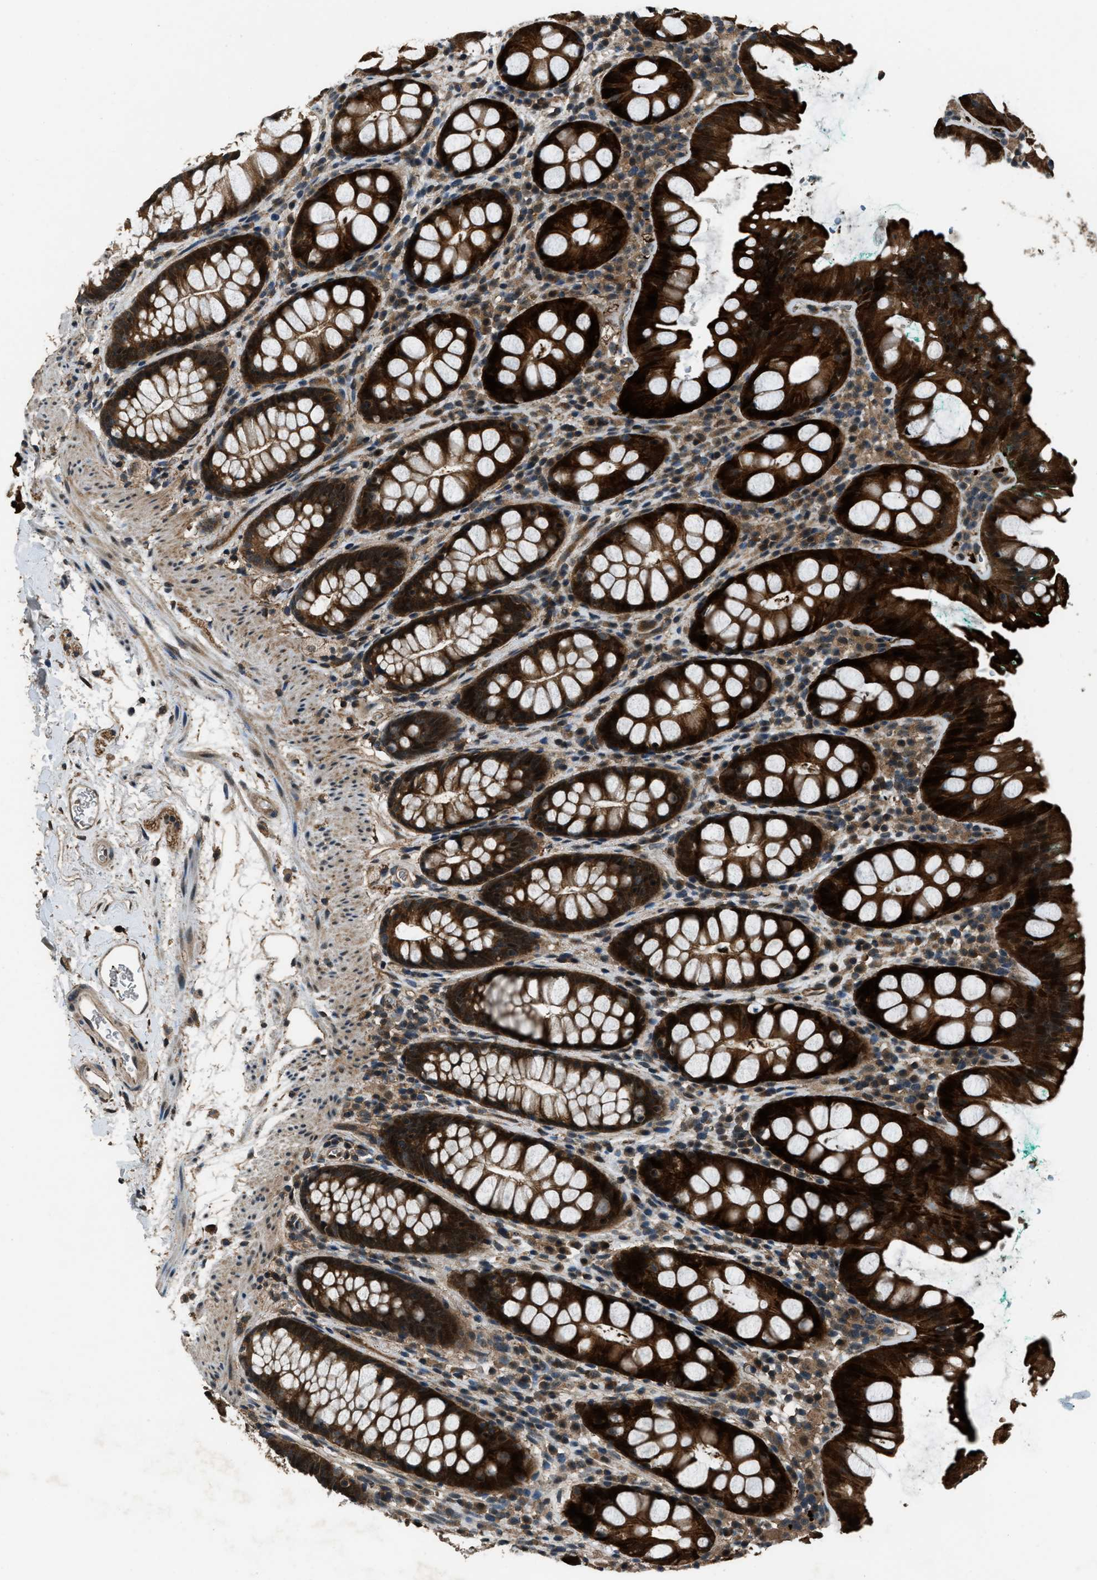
{"staining": {"intensity": "strong", "quantity": ">75%", "location": "cytoplasmic/membranous"}, "tissue": "rectum", "cell_type": "Glandular cells", "image_type": "normal", "snomed": [{"axis": "morphology", "description": "Normal tissue, NOS"}, {"axis": "topography", "description": "Rectum"}], "caption": "A brown stain shows strong cytoplasmic/membranous staining of a protein in glandular cells of unremarkable rectum.", "gene": "NUDCD3", "patient": {"sex": "female", "age": 65}}